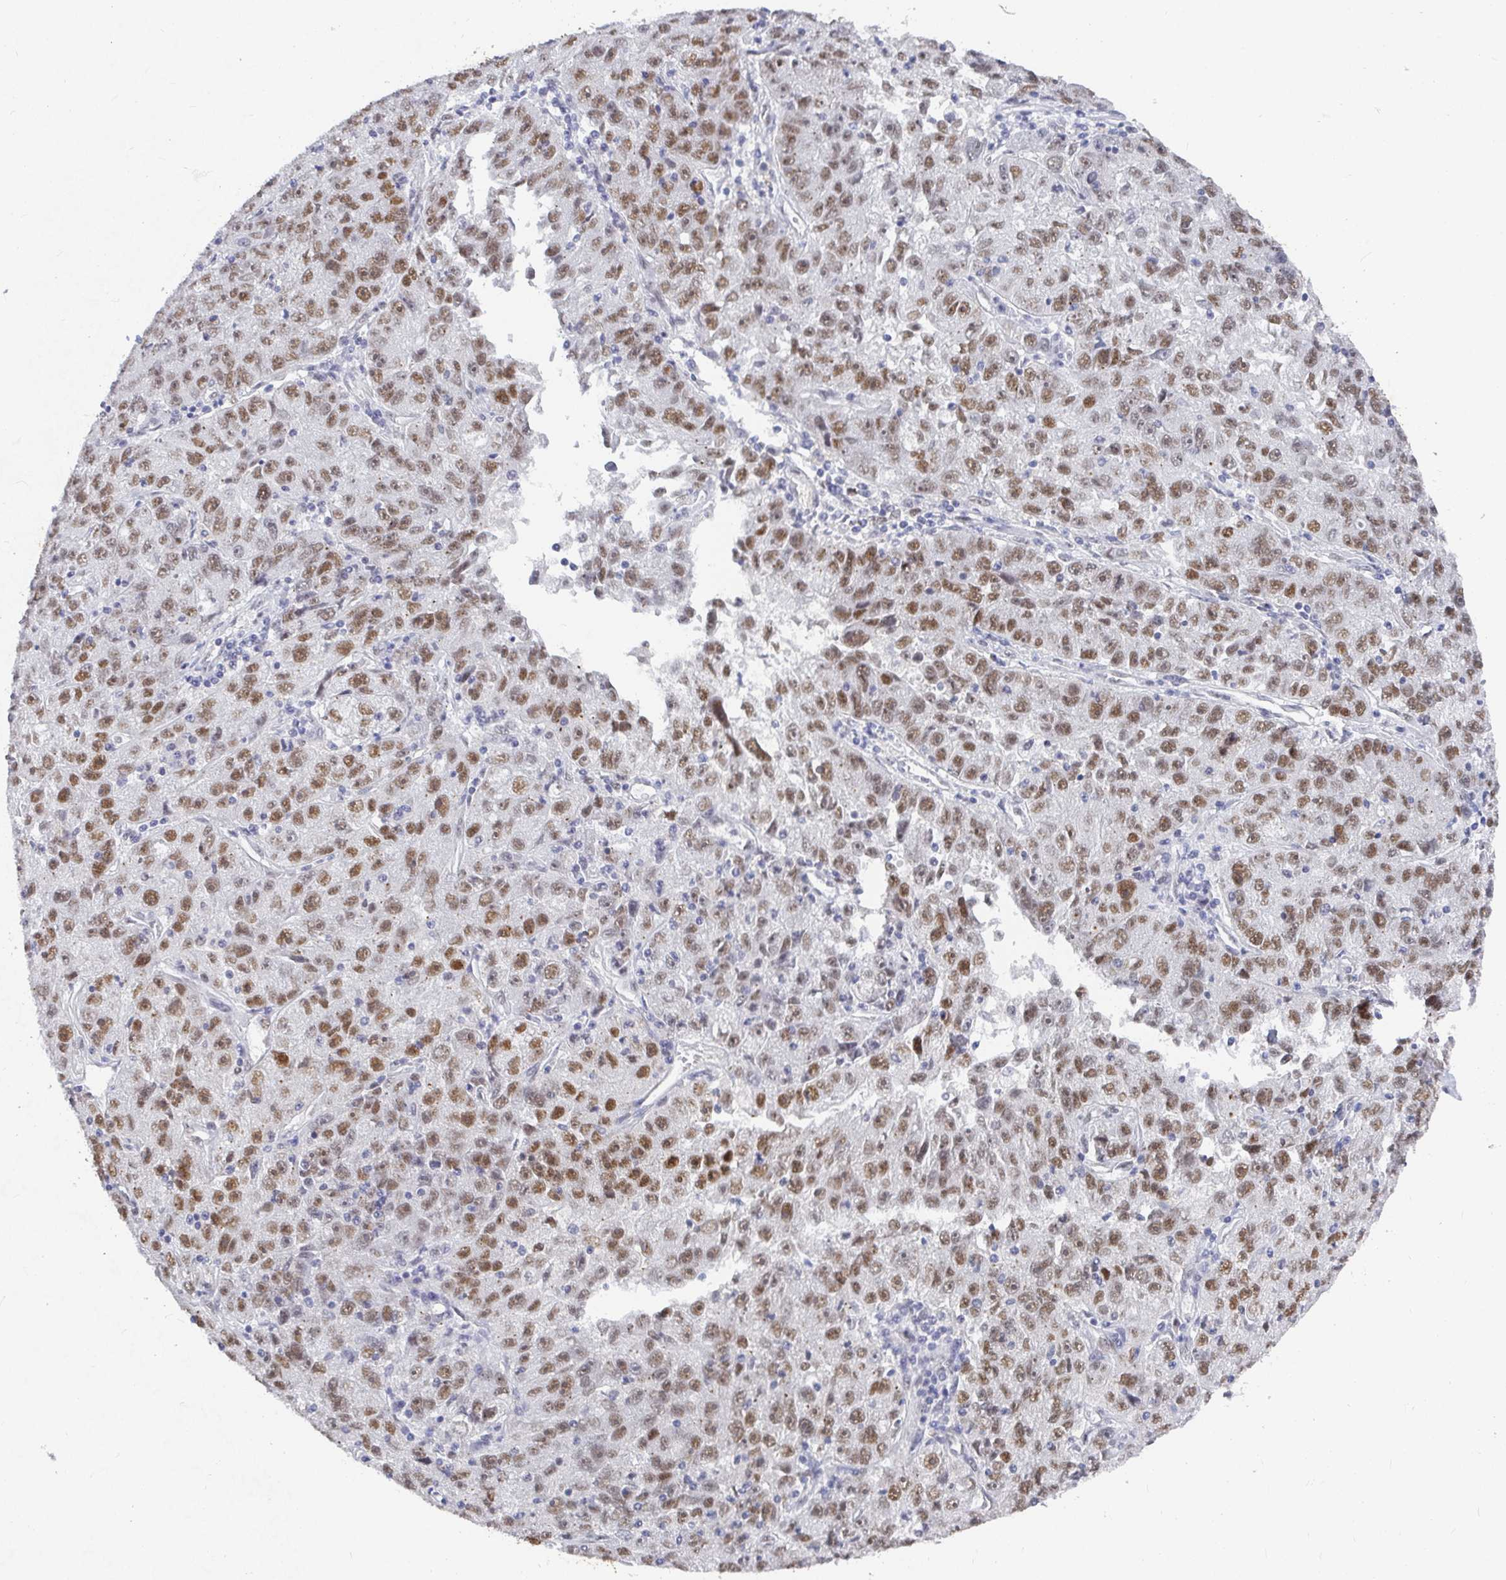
{"staining": {"intensity": "moderate", "quantity": ">75%", "location": "nuclear"}, "tissue": "lung cancer", "cell_type": "Tumor cells", "image_type": "cancer", "snomed": [{"axis": "morphology", "description": "Normal morphology"}, {"axis": "morphology", "description": "Adenocarcinoma, NOS"}, {"axis": "topography", "description": "Lymph node"}, {"axis": "topography", "description": "Lung"}], "caption": "There is medium levels of moderate nuclear staining in tumor cells of lung cancer (adenocarcinoma), as demonstrated by immunohistochemical staining (brown color).", "gene": "RCOR1", "patient": {"sex": "female", "age": 57}}